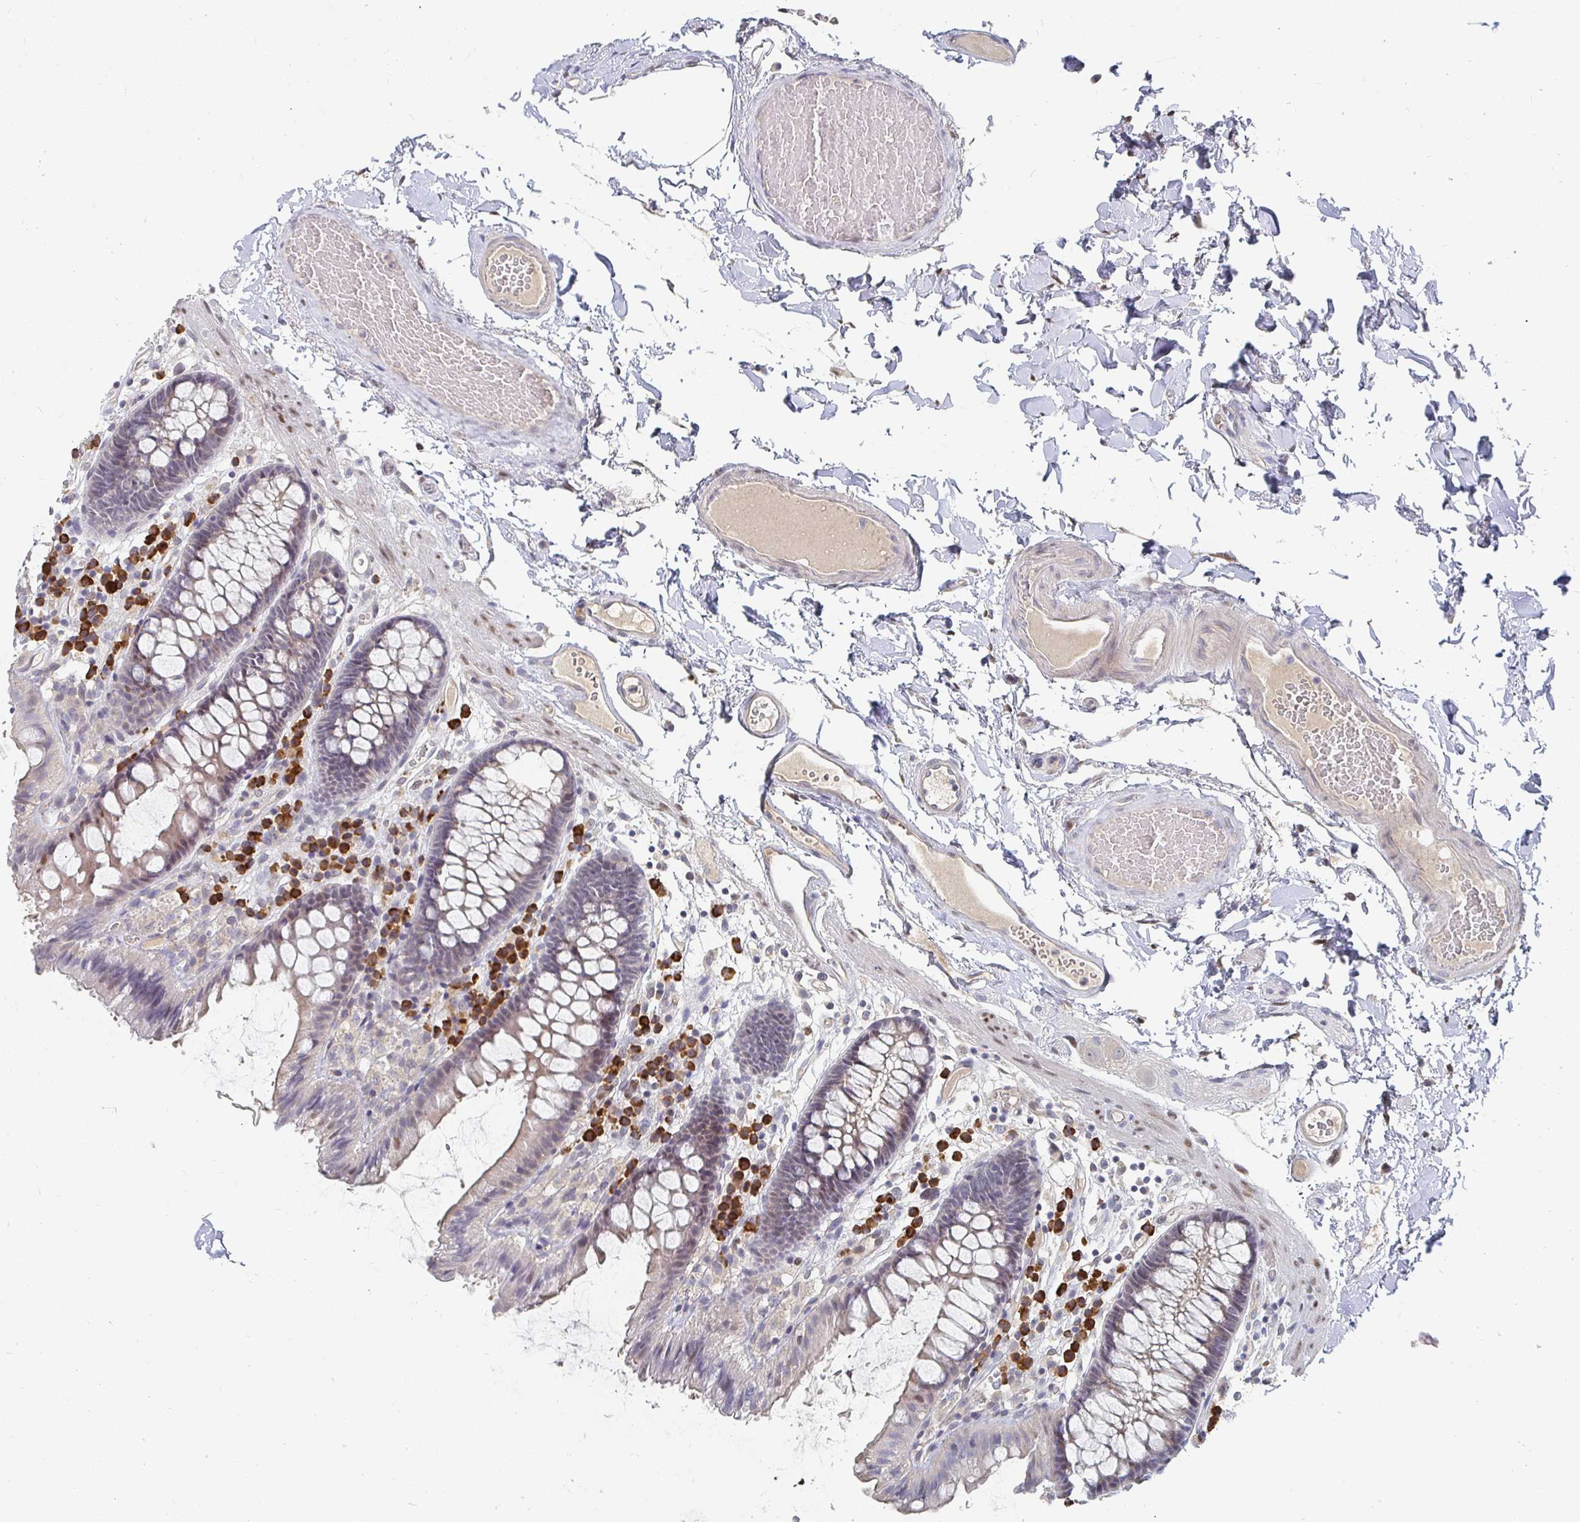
{"staining": {"intensity": "negative", "quantity": "none", "location": "none"}, "tissue": "colon", "cell_type": "Endothelial cells", "image_type": "normal", "snomed": [{"axis": "morphology", "description": "Normal tissue, NOS"}, {"axis": "topography", "description": "Colon"}], "caption": "This is an IHC micrograph of benign colon. There is no expression in endothelial cells.", "gene": "MEIS1", "patient": {"sex": "male", "age": 84}}